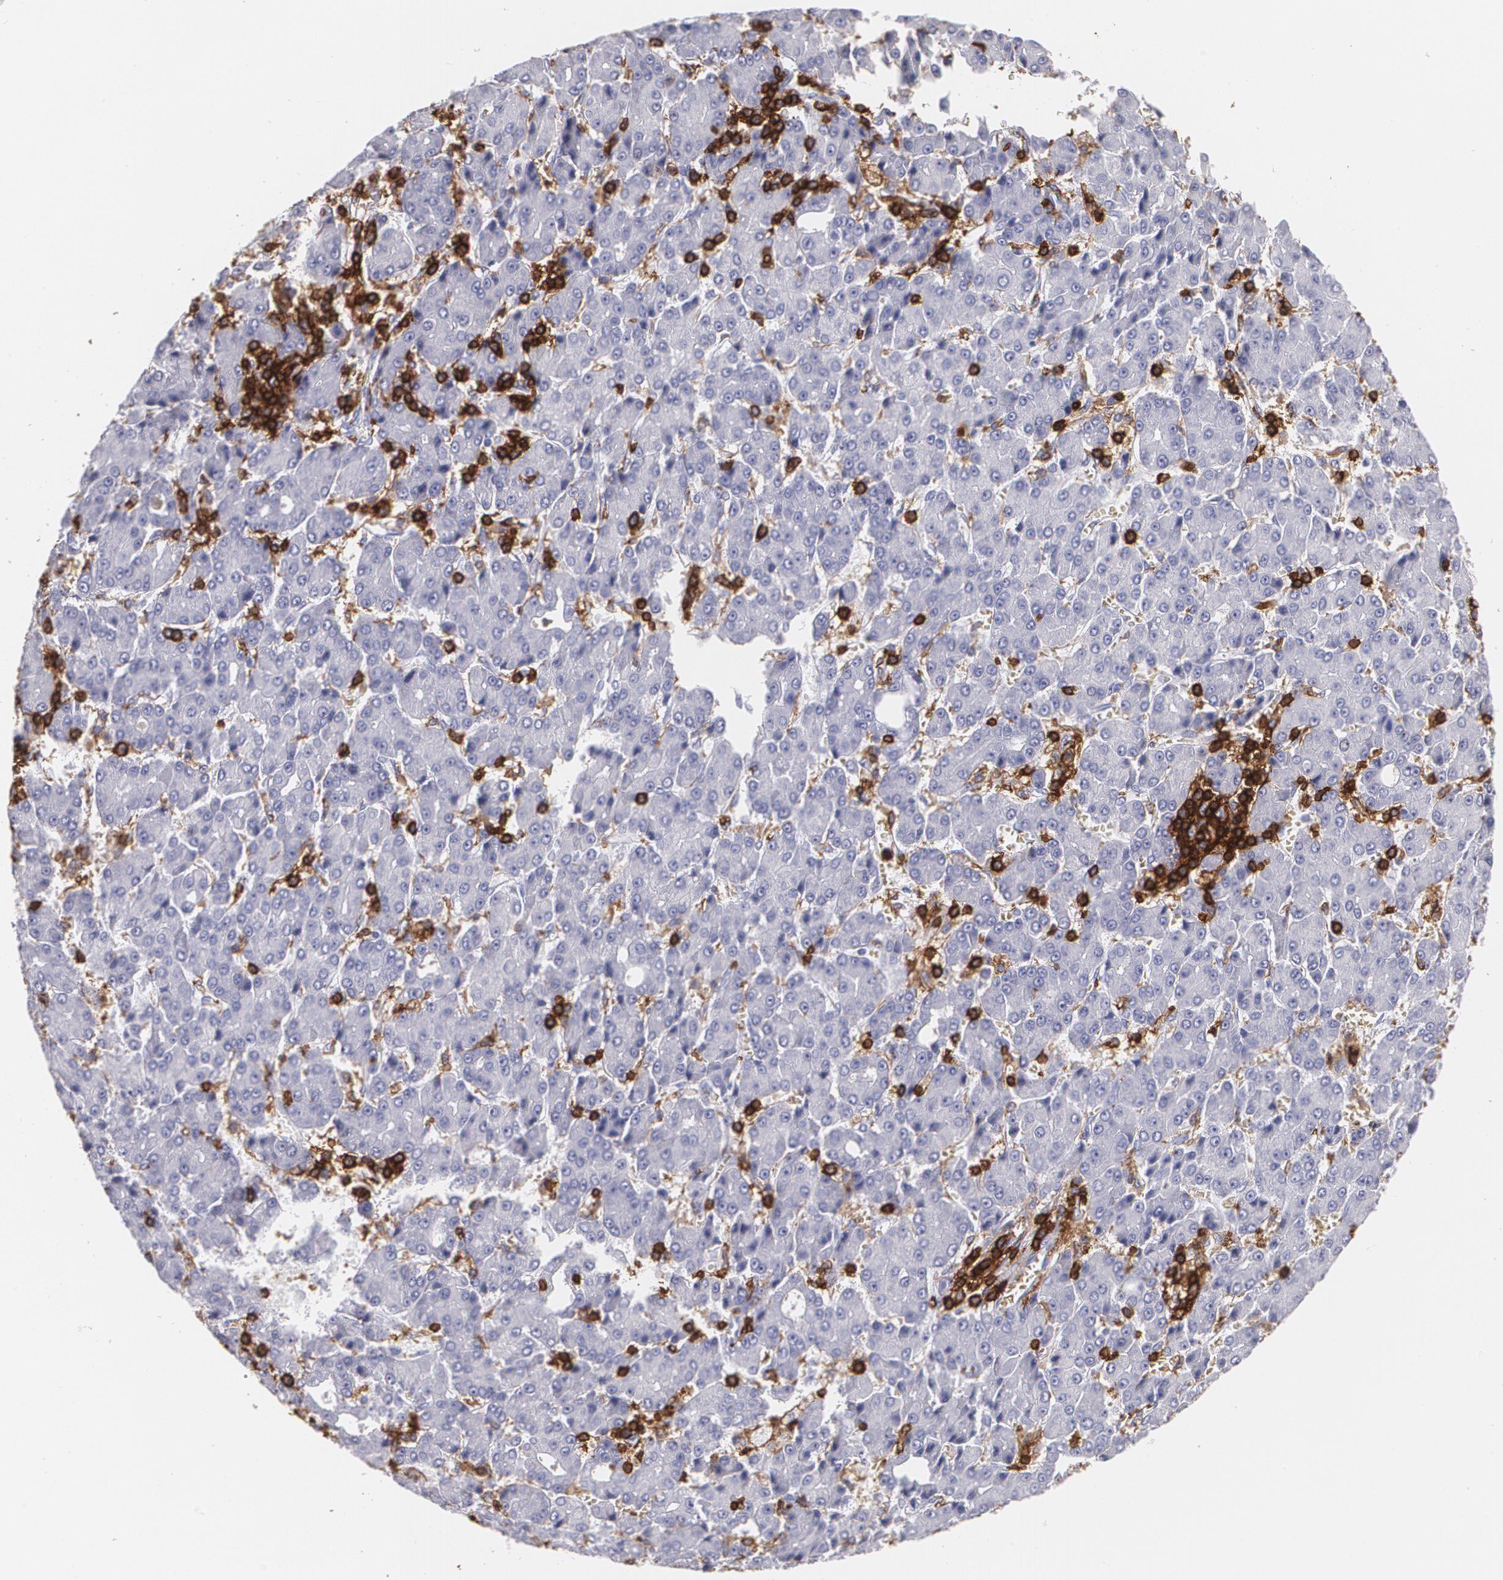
{"staining": {"intensity": "negative", "quantity": "none", "location": "none"}, "tissue": "liver cancer", "cell_type": "Tumor cells", "image_type": "cancer", "snomed": [{"axis": "morphology", "description": "Carcinoma, Hepatocellular, NOS"}, {"axis": "topography", "description": "Liver"}], "caption": "DAB (3,3'-diaminobenzidine) immunohistochemical staining of human liver cancer demonstrates no significant staining in tumor cells.", "gene": "PTPRC", "patient": {"sex": "male", "age": 69}}